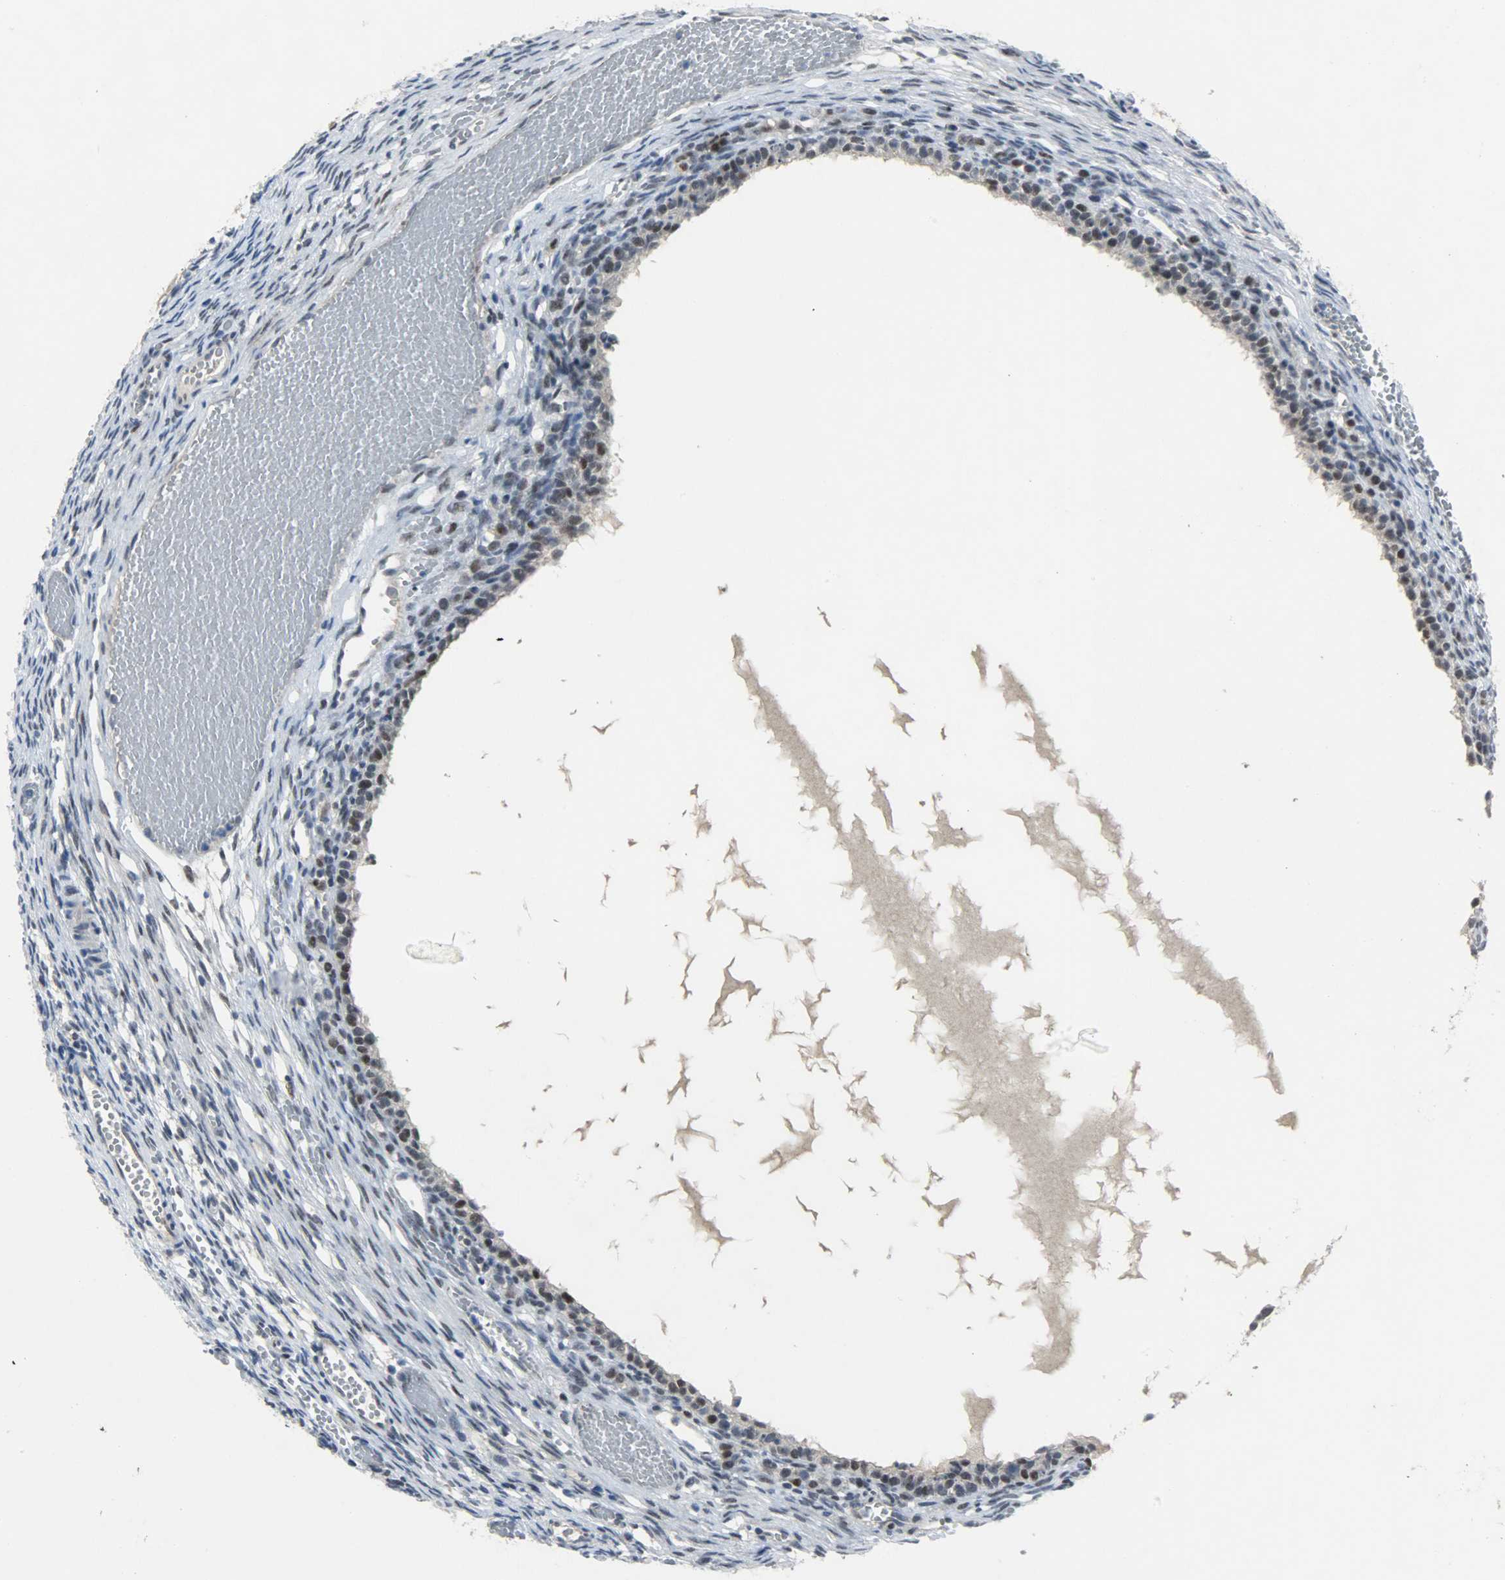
{"staining": {"intensity": "negative", "quantity": "none", "location": "none"}, "tissue": "ovary", "cell_type": "Ovarian stroma cells", "image_type": "normal", "snomed": [{"axis": "morphology", "description": "Normal tissue, NOS"}, {"axis": "topography", "description": "Ovary"}], "caption": "Immunohistochemistry image of unremarkable ovary stained for a protein (brown), which shows no staining in ovarian stroma cells.", "gene": "PPARG", "patient": {"sex": "female", "age": 35}}